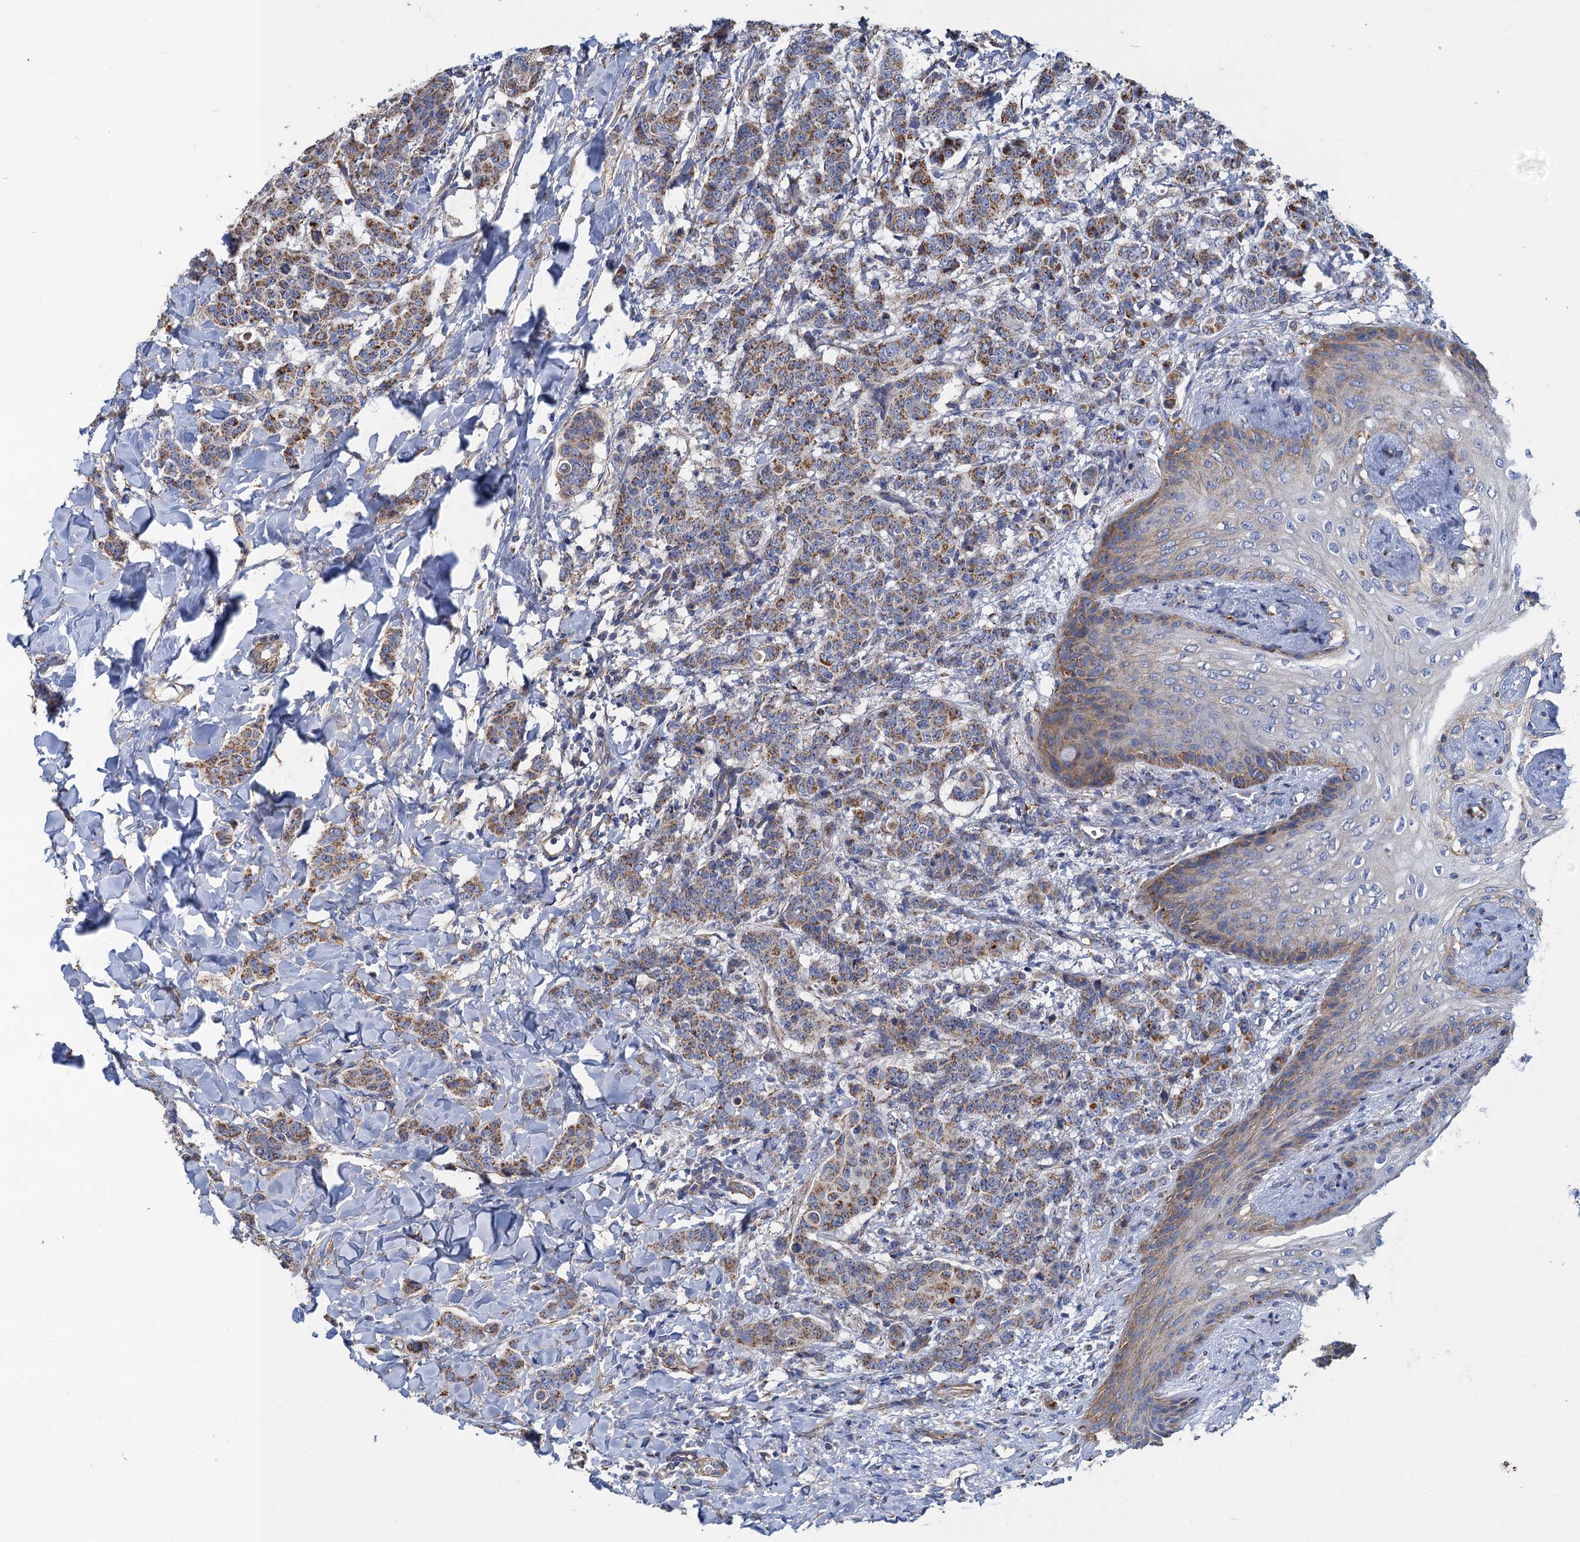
{"staining": {"intensity": "moderate", "quantity": "25%-75%", "location": "cytoplasmic/membranous"}, "tissue": "breast cancer", "cell_type": "Tumor cells", "image_type": "cancer", "snomed": [{"axis": "morphology", "description": "Duct carcinoma"}, {"axis": "topography", "description": "Breast"}], "caption": "Brown immunohistochemical staining in infiltrating ductal carcinoma (breast) reveals moderate cytoplasmic/membranous staining in approximately 25%-75% of tumor cells.", "gene": "GCSH", "patient": {"sex": "female", "age": 40}}